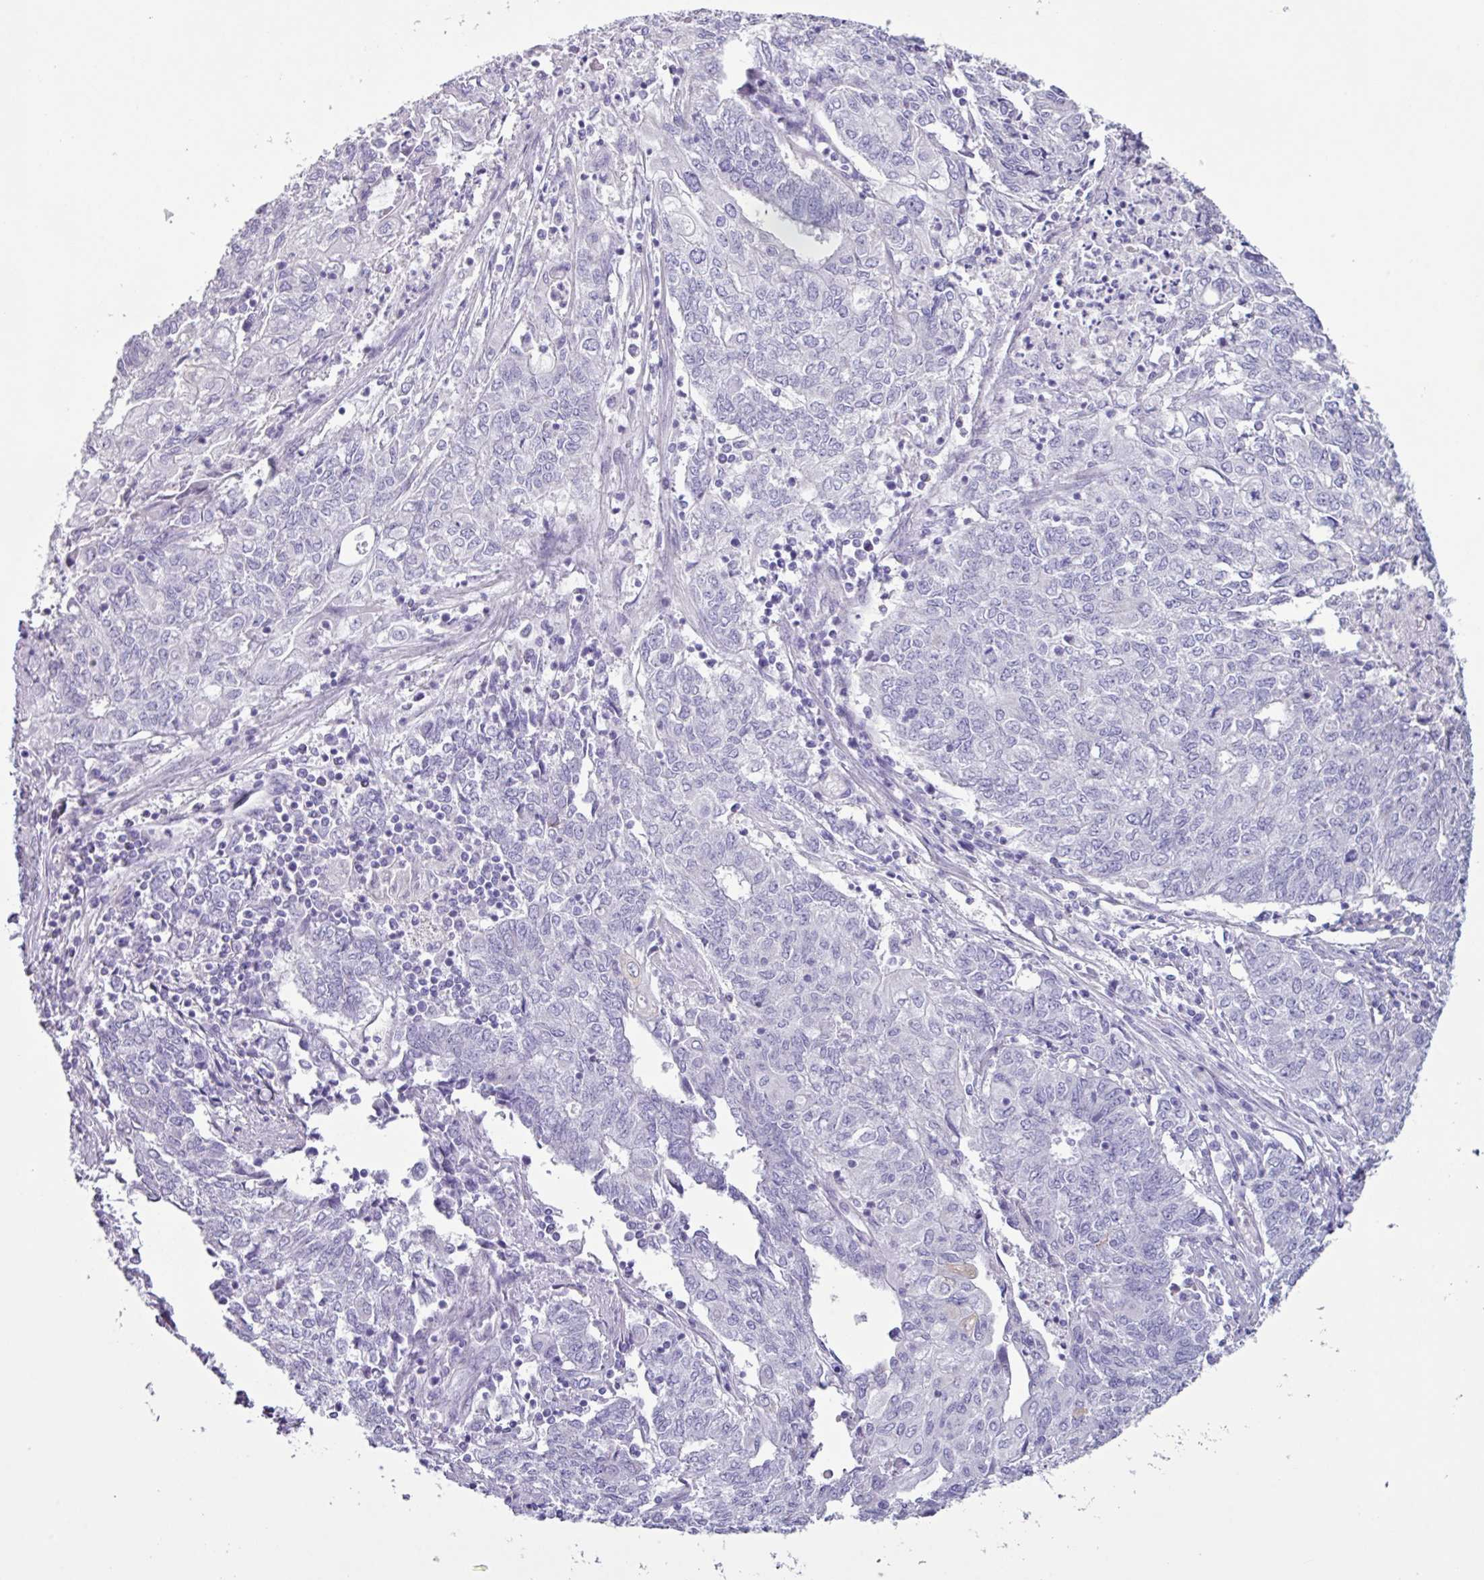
{"staining": {"intensity": "negative", "quantity": "none", "location": "none"}, "tissue": "endometrial cancer", "cell_type": "Tumor cells", "image_type": "cancer", "snomed": [{"axis": "morphology", "description": "Adenocarcinoma, NOS"}, {"axis": "topography", "description": "Endometrium"}], "caption": "An image of endometrial cancer stained for a protein exhibits no brown staining in tumor cells.", "gene": "AGO3", "patient": {"sex": "female", "age": 54}}